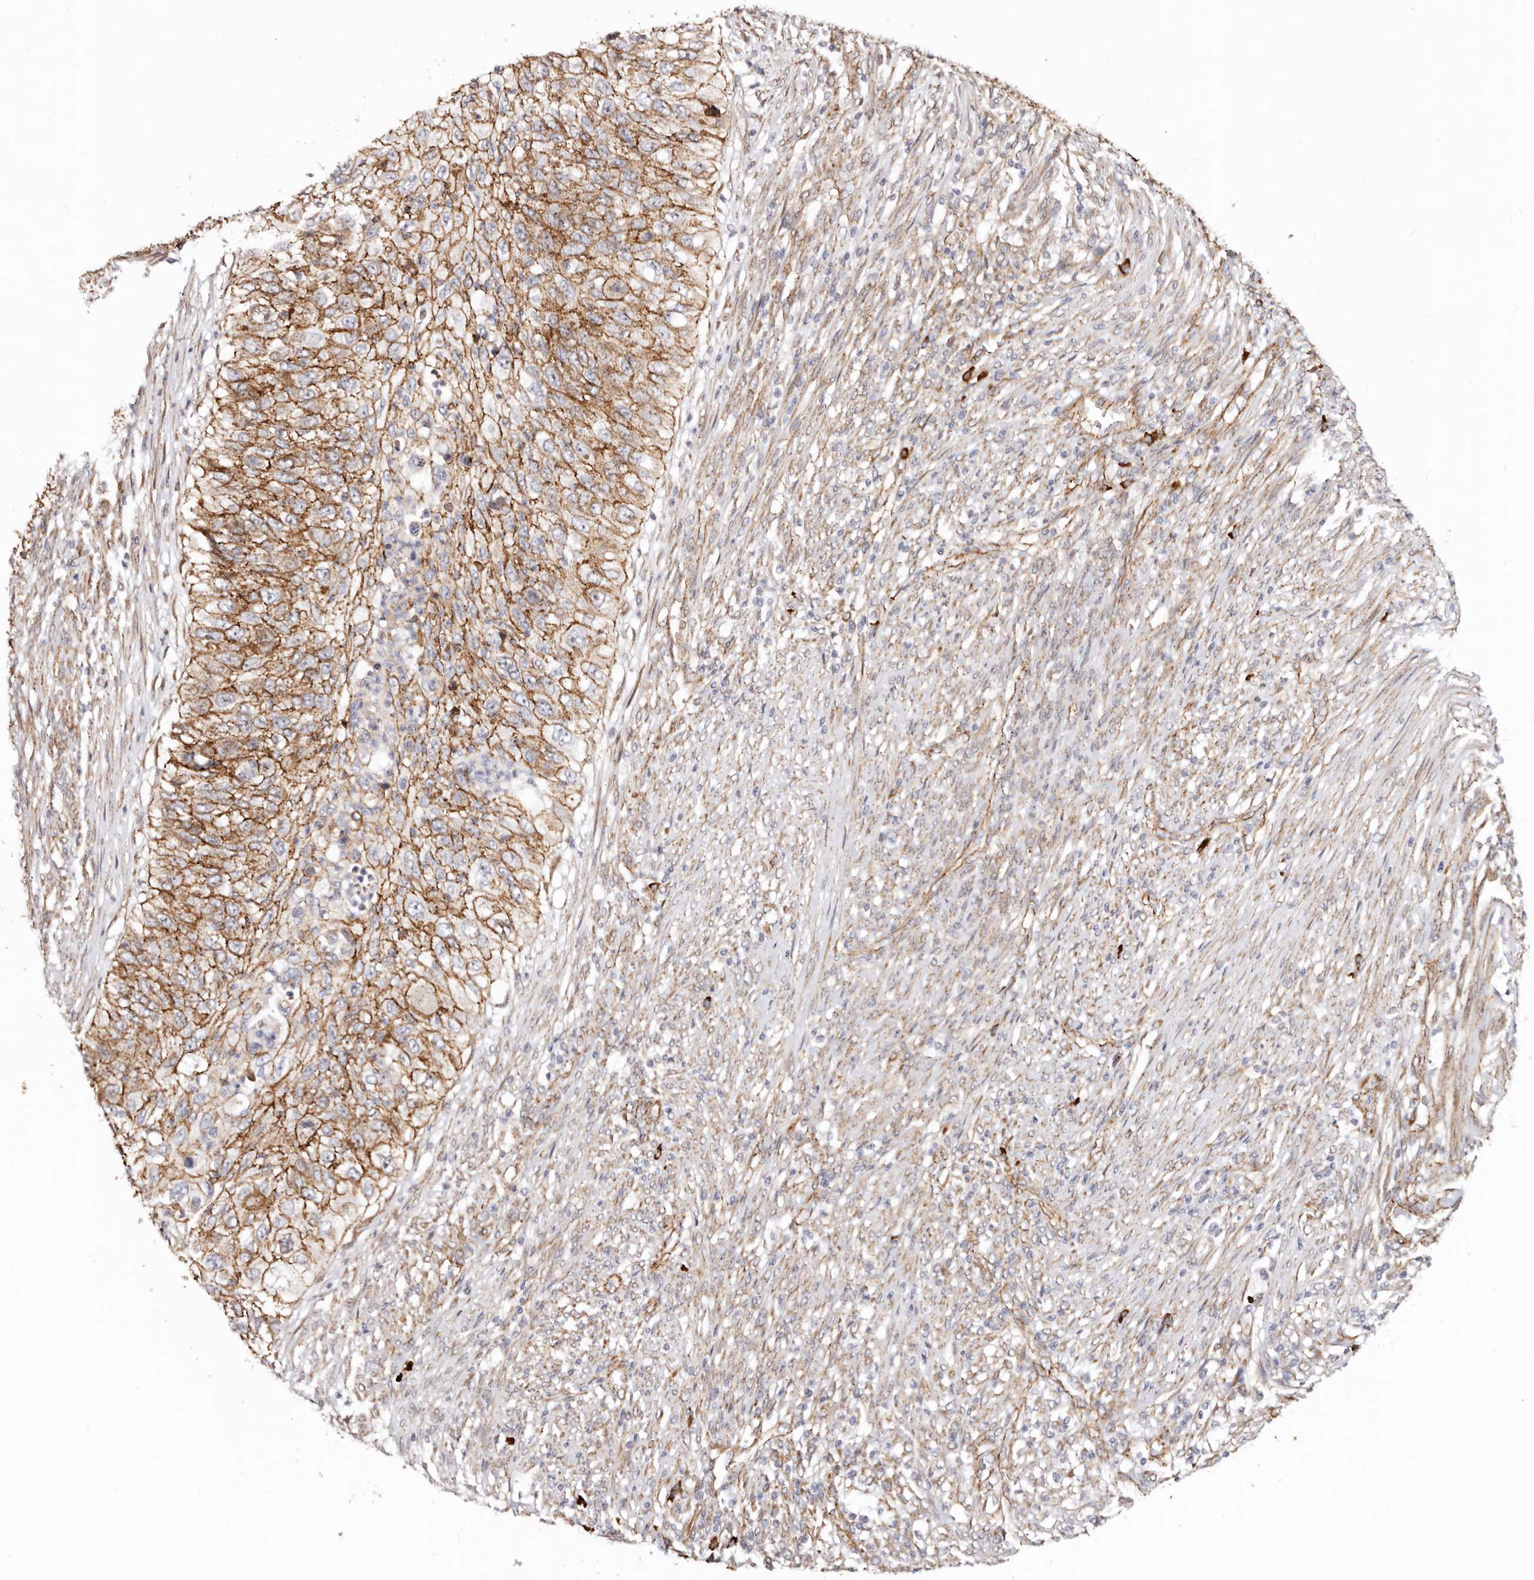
{"staining": {"intensity": "strong", "quantity": ">75%", "location": "cytoplasmic/membranous"}, "tissue": "urothelial cancer", "cell_type": "Tumor cells", "image_type": "cancer", "snomed": [{"axis": "morphology", "description": "Urothelial carcinoma, High grade"}, {"axis": "topography", "description": "Urinary bladder"}], "caption": "Human high-grade urothelial carcinoma stained with a protein marker reveals strong staining in tumor cells.", "gene": "CTNNB1", "patient": {"sex": "female", "age": 60}}